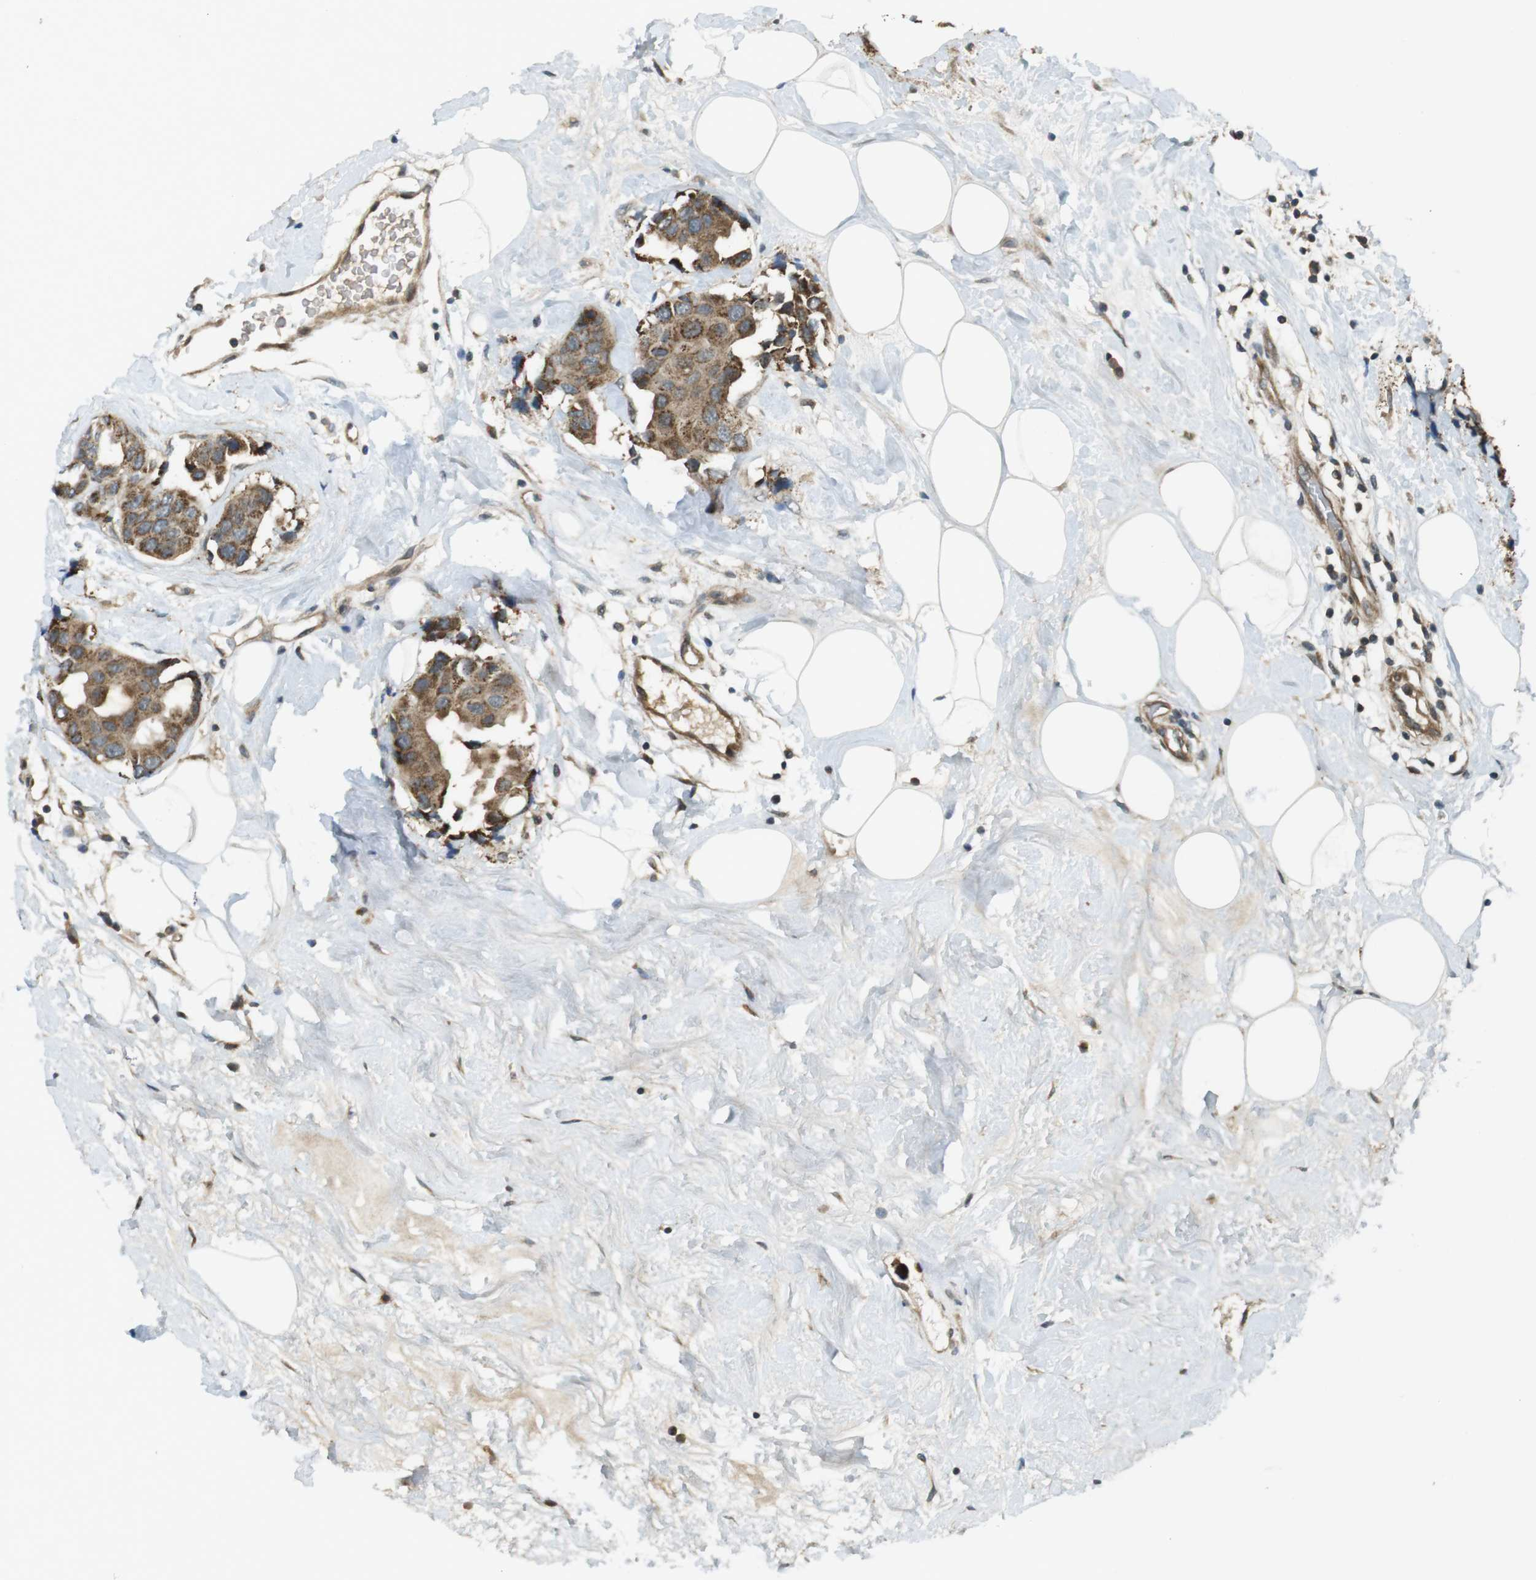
{"staining": {"intensity": "moderate", "quantity": ">75%", "location": "cytoplasmic/membranous"}, "tissue": "breast cancer", "cell_type": "Tumor cells", "image_type": "cancer", "snomed": [{"axis": "morphology", "description": "Normal tissue, NOS"}, {"axis": "morphology", "description": "Duct carcinoma"}, {"axis": "topography", "description": "Breast"}], "caption": "The micrograph shows immunohistochemical staining of breast cancer. There is moderate cytoplasmic/membranous staining is appreciated in approximately >75% of tumor cells. Using DAB (brown) and hematoxylin (blue) stains, captured at high magnification using brightfield microscopy.", "gene": "IFFO2", "patient": {"sex": "female", "age": 39}}